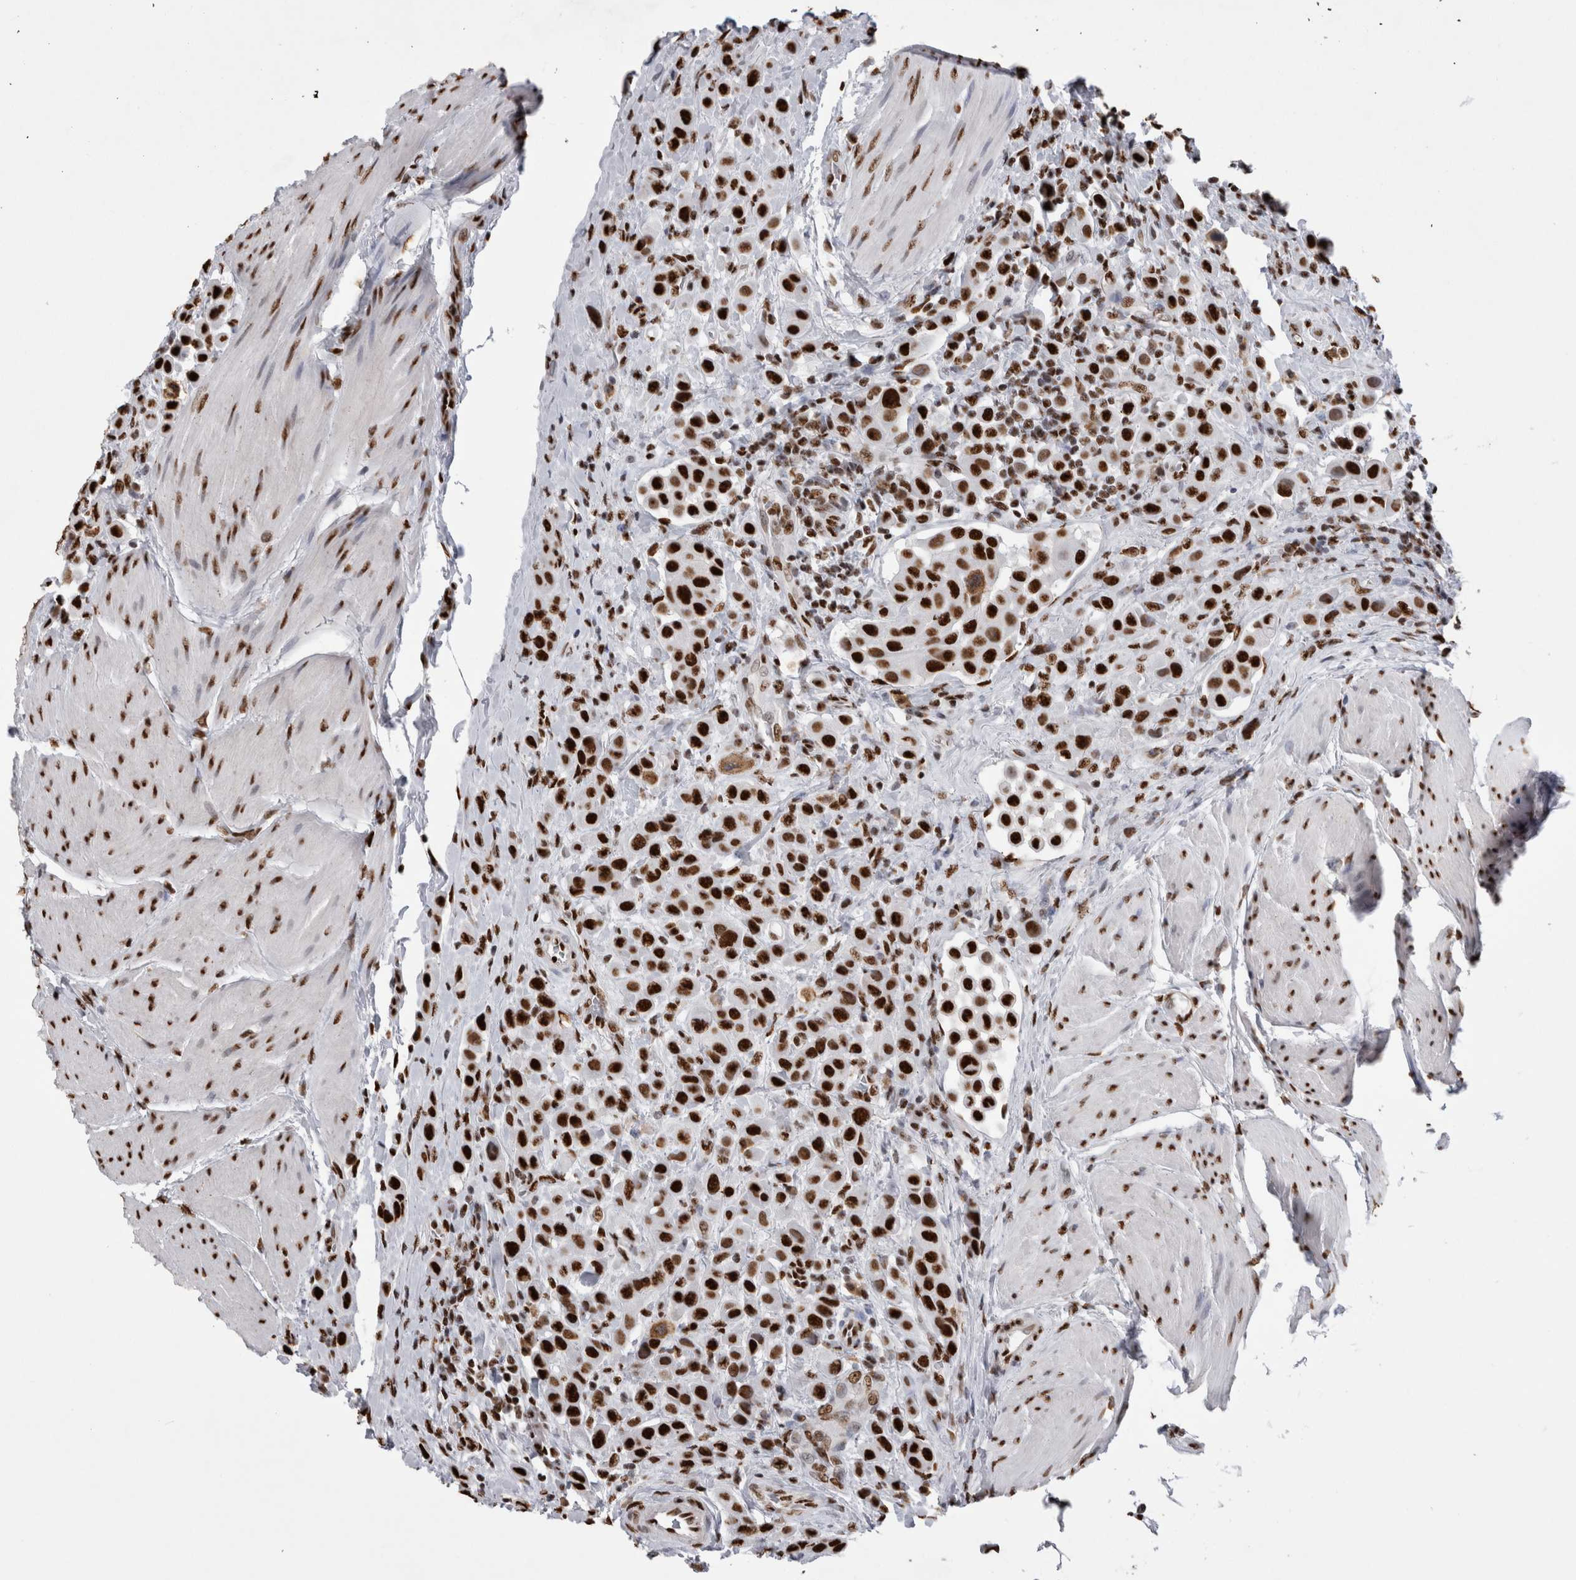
{"staining": {"intensity": "strong", "quantity": ">75%", "location": "nuclear"}, "tissue": "urothelial cancer", "cell_type": "Tumor cells", "image_type": "cancer", "snomed": [{"axis": "morphology", "description": "Urothelial carcinoma, High grade"}, {"axis": "topography", "description": "Urinary bladder"}], "caption": "Strong nuclear protein expression is appreciated in about >75% of tumor cells in high-grade urothelial carcinoma.", "gene": "ALPK3", "patient": {"sex": "male", "age": 50}}